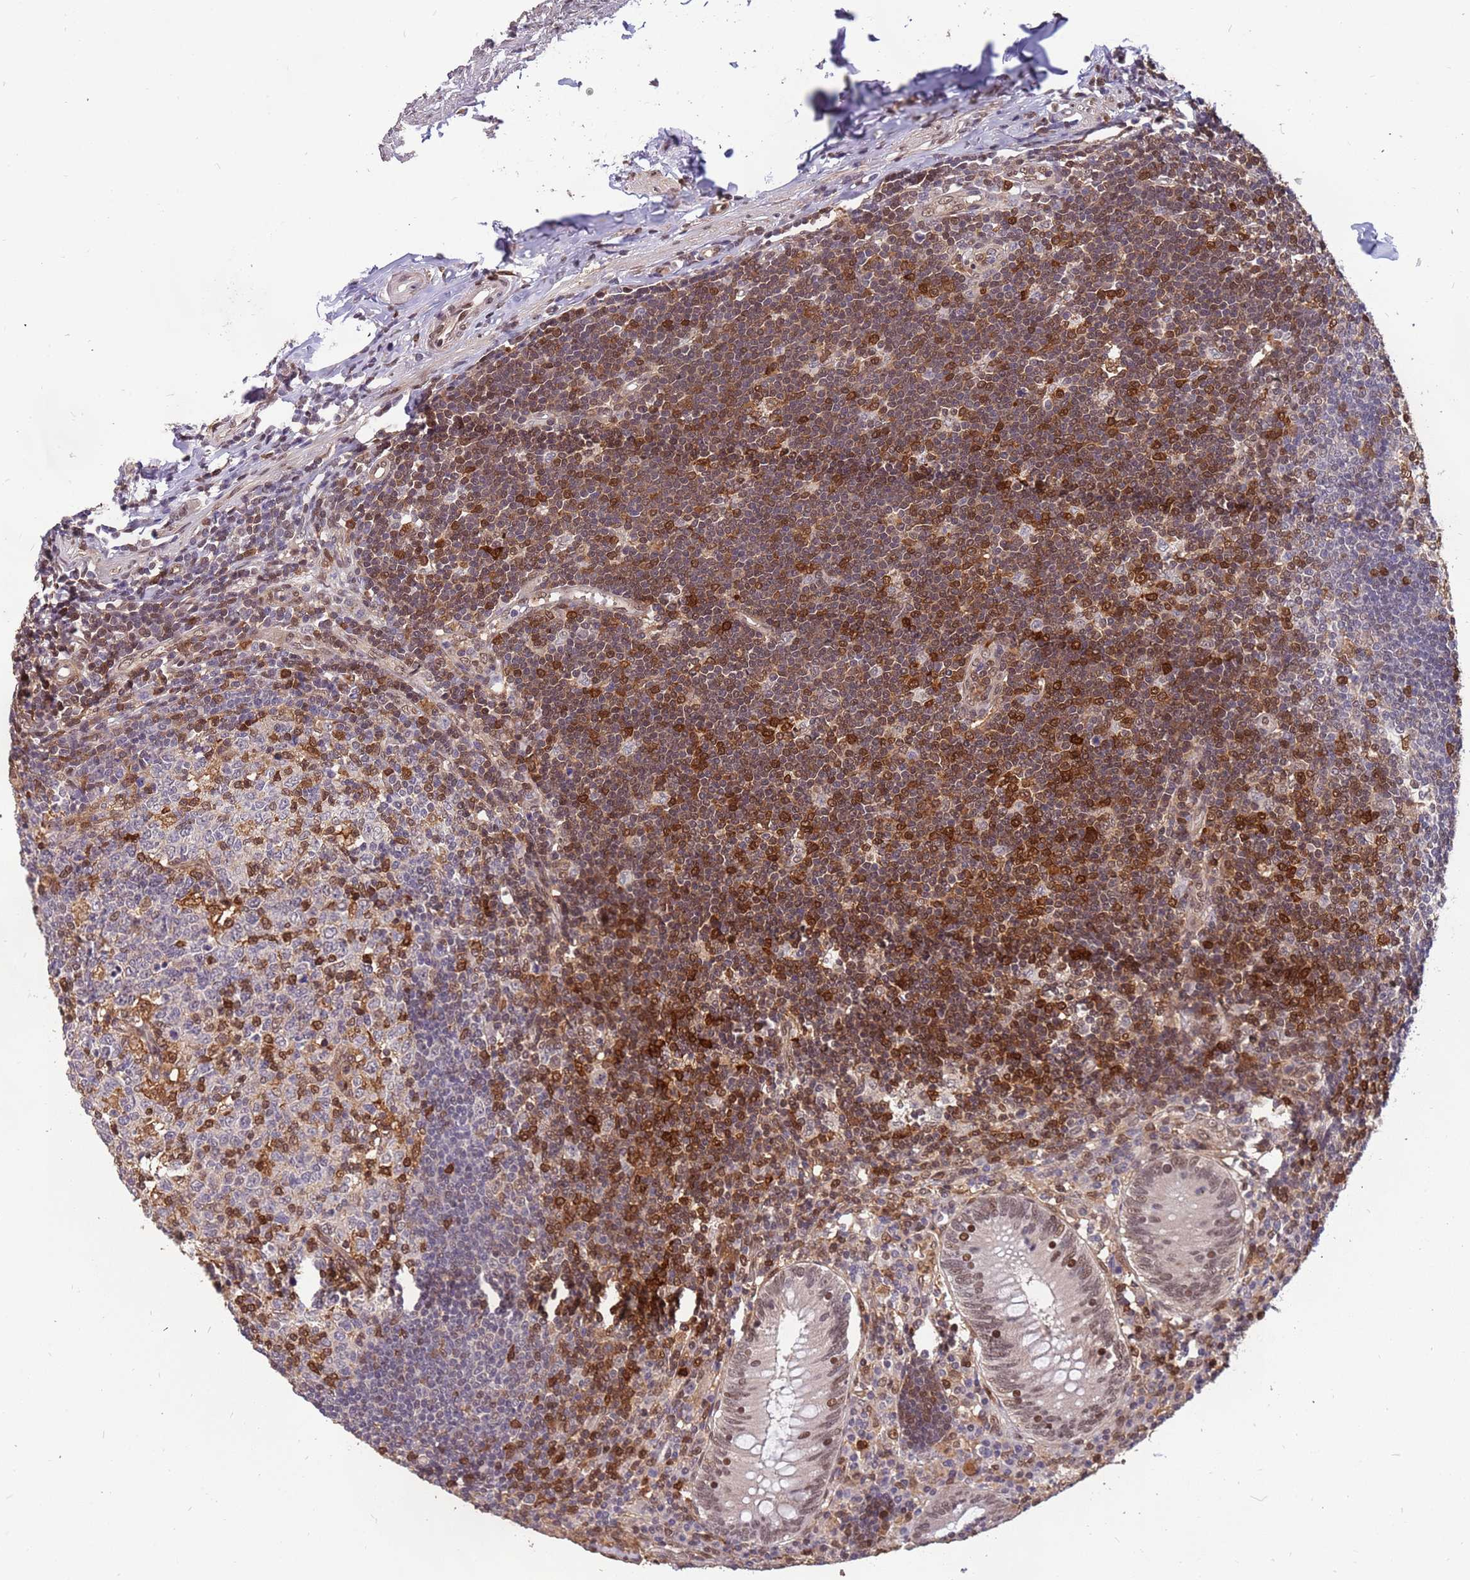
{"staining": {"intensity": "moderate", "quantity": ">75%", "location": "cytoplasmic/membranous,nuclear"}, "tissue": "appendix", "cell_type": "Glandular cells", "image_type": "normal", "snomed": [{"axis": "morphology", "description": "Normal tissue, NOS"}, {"axis": "topography", "description": "Appendix"}], "caption": "Appendix stained for a protein (brown) reveals moderate cytoplasmic/membranous,nuclear positive positivity in approximately >75% of glandular cells.", "gene": "GBP2", "patient": {"sex": "female", "age": 54}}